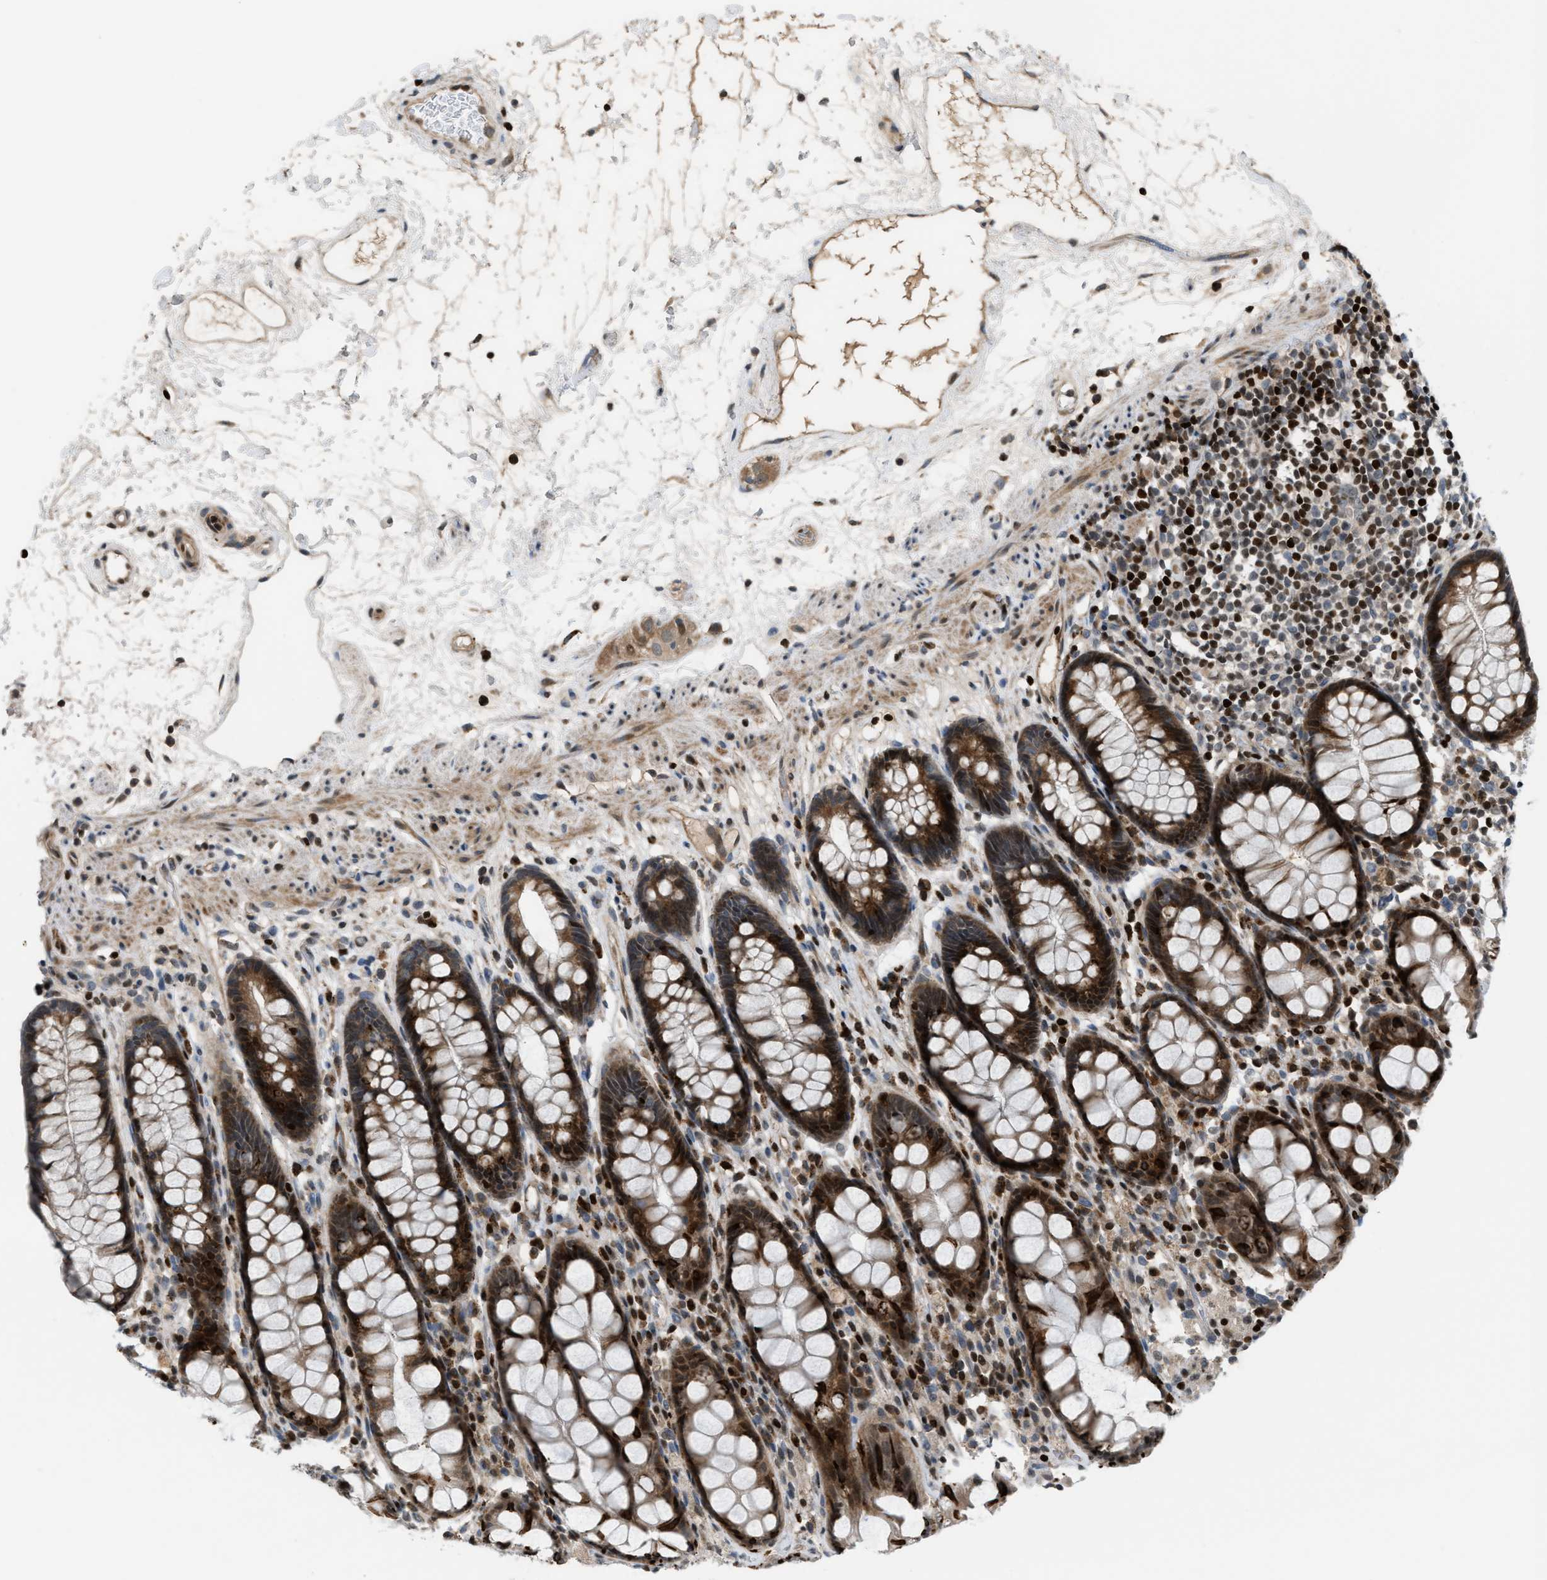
{"staining": {"intensity": "strong", "quantity": ">75%", "location": "cytoplasmic/membranous"}, "tissue": "rectum", "cell_type": "Glandular cells", "image_type": "normal", "snomed": [{"axis": "morphology", "description": "Normal tissue, NOS"}, {"axis": "topography", "description": "Rectum"}], "caption": "Immunohistochemistry of normal human rectum demonstrates high levels of strong cytoplasmic/membranous expression in about >75% of glandular cells.", "gene": "ZNF276", "patient": {"sex": "male", "age": 64}}